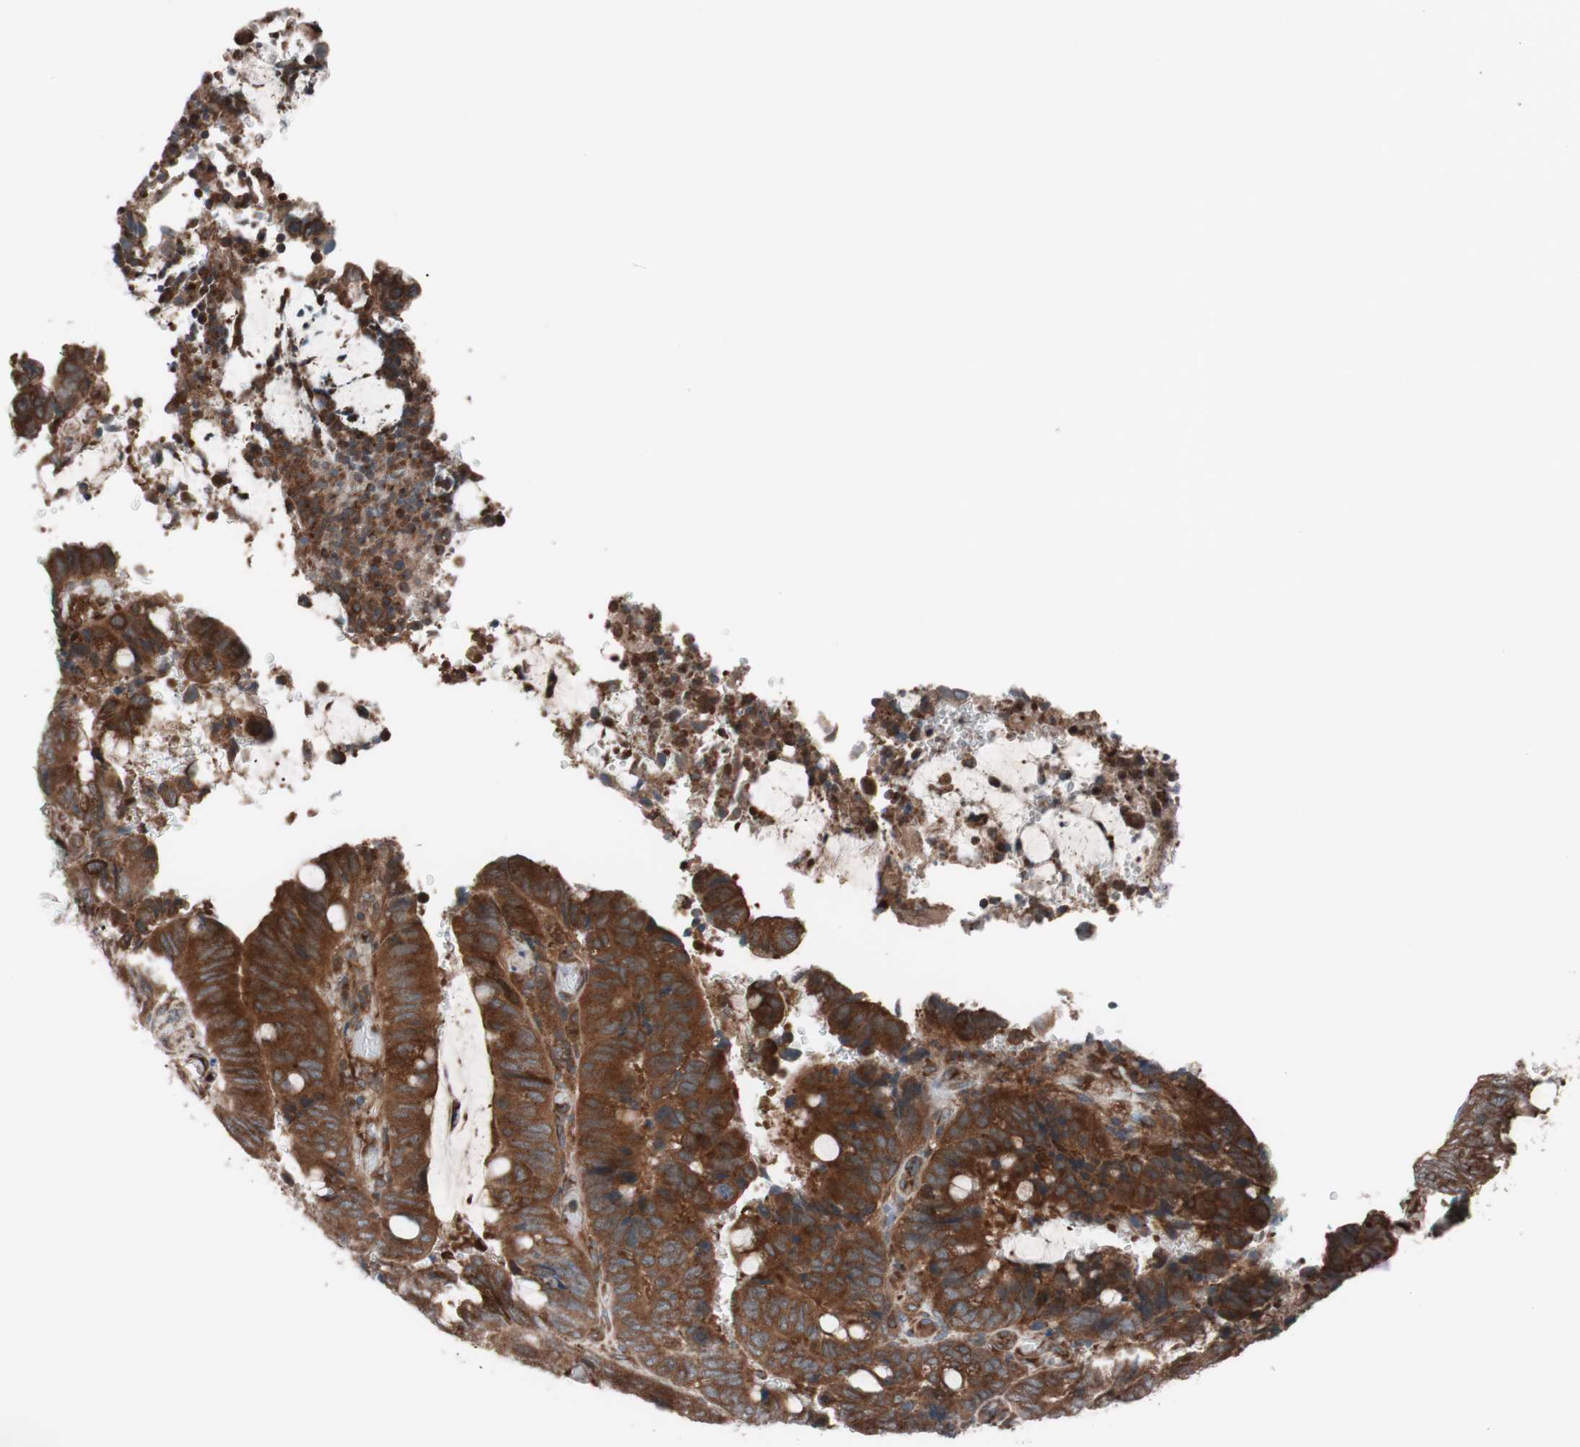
{"staining": {"intensity": "strong", "quantity": ">75%", "location": "cytoplasmic/membranous"}, "tissue": "colorectal cancer", "cell_type": "Tumor cells", "image_type": "cancer", "snomed": [{"axis": "morphology", "description": "Normal tissue, NOS"}, {"axis": "morphology", "description": "Adenocarcinoma, NOS"}, {"axis": "topography", "description": "Rectum"}, {"axis": "topography", "description": "Peripheral nerve tissue"}], "caption": "The image shows immunohistochemical staining of colorectal adenocarcinoma. There is strong cytoplasmic/membranous positivity is seen in approximately >75% of tumor cells.", "gene": "SEC31A", "patient": {"sex": "male", "age": 92}}